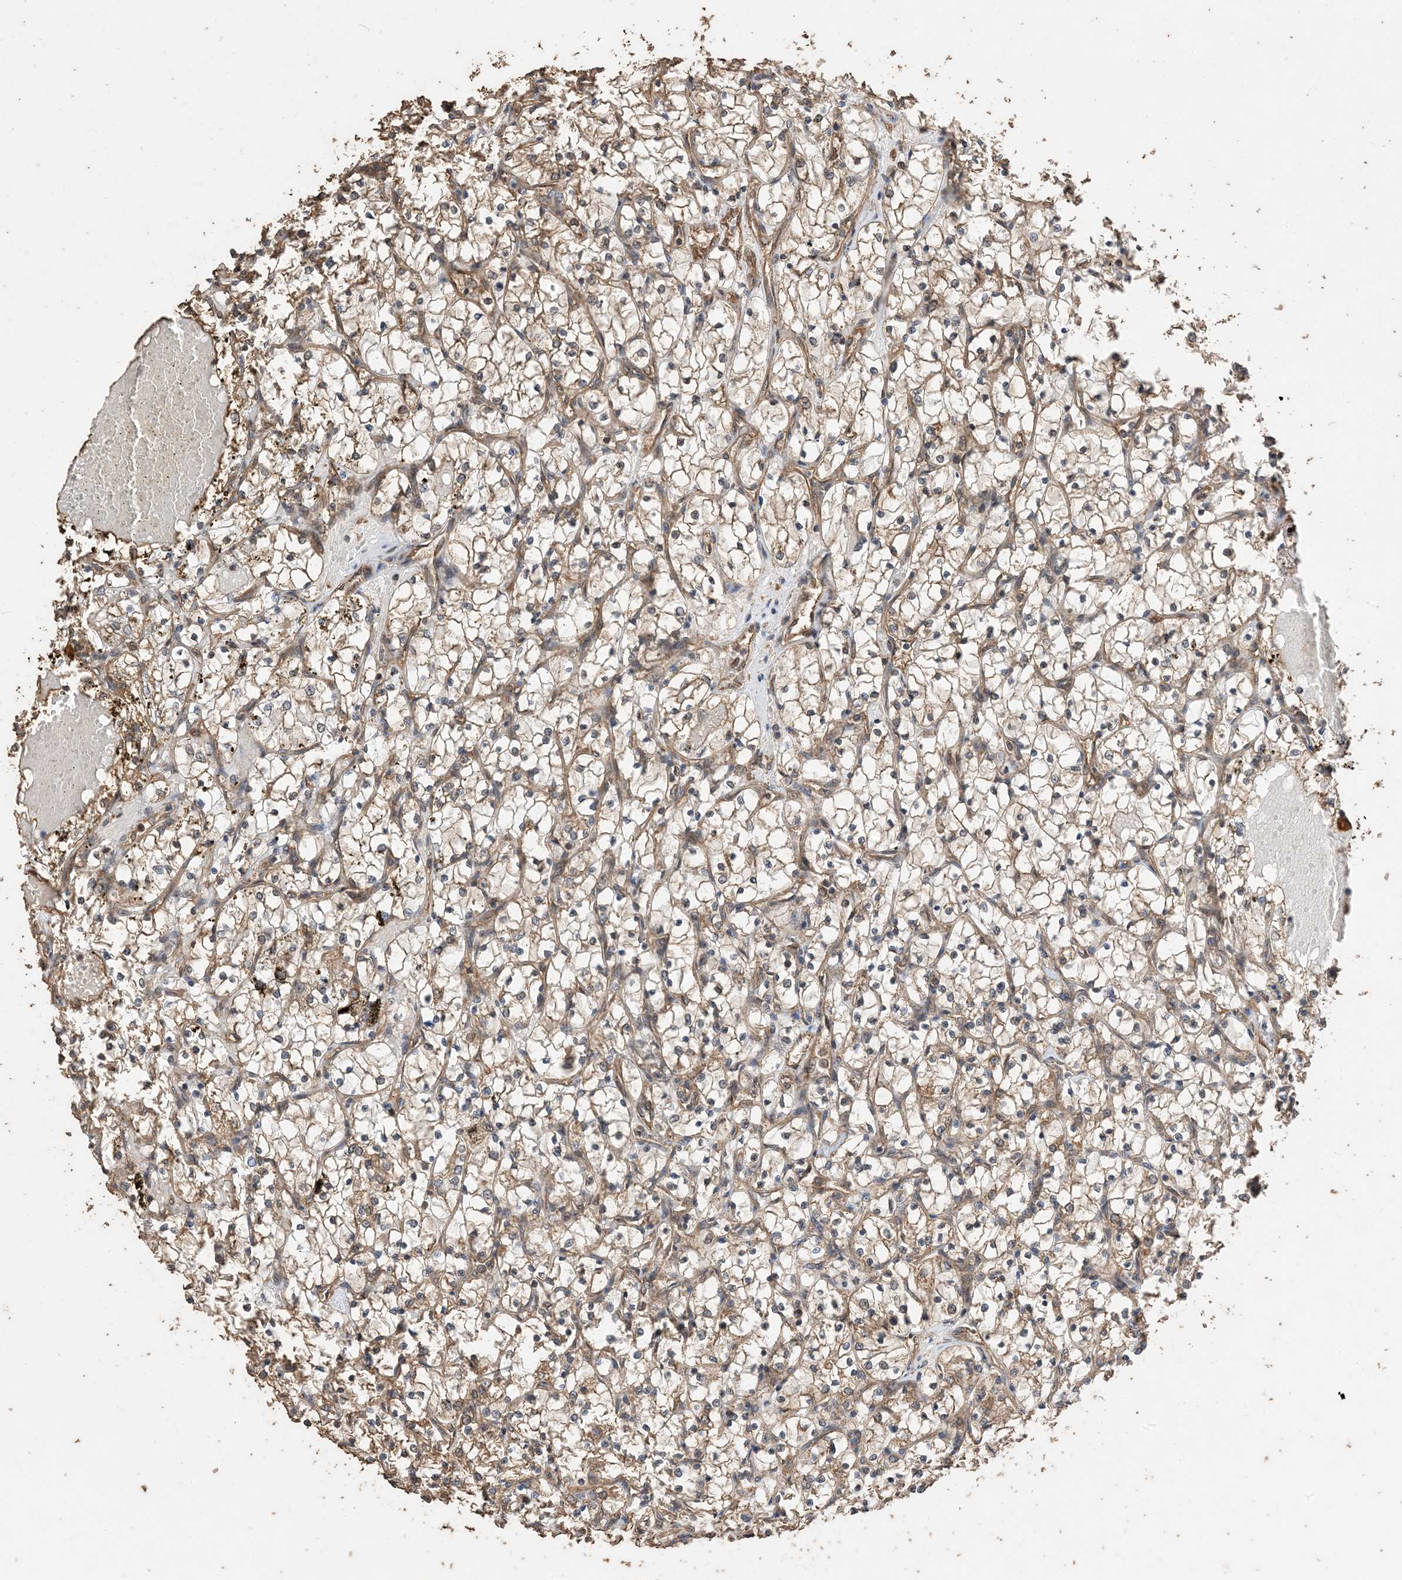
{"staining": {"intensity": "moderate", "quantity": ">75%", "location": "cytoplasmic/membranous"}, "tissue": "renal cancer", "cell_type": "Tumor cells", "image_type": "cancer", "snomed": [{"axis": "morphology", "description": "Adenocarcinoma, NOS"}, {"axis": "topography", "description": "Kidney"}], "caption": "Immunohistochemistry of renal adenocarcinoma demonstrates medium levels of moderate cytoplasmic/membranous staining in approximately >75% of tumor cells.", "gene": "ZKSCAN5", "patient": {"sex": "female", "age": 69}}